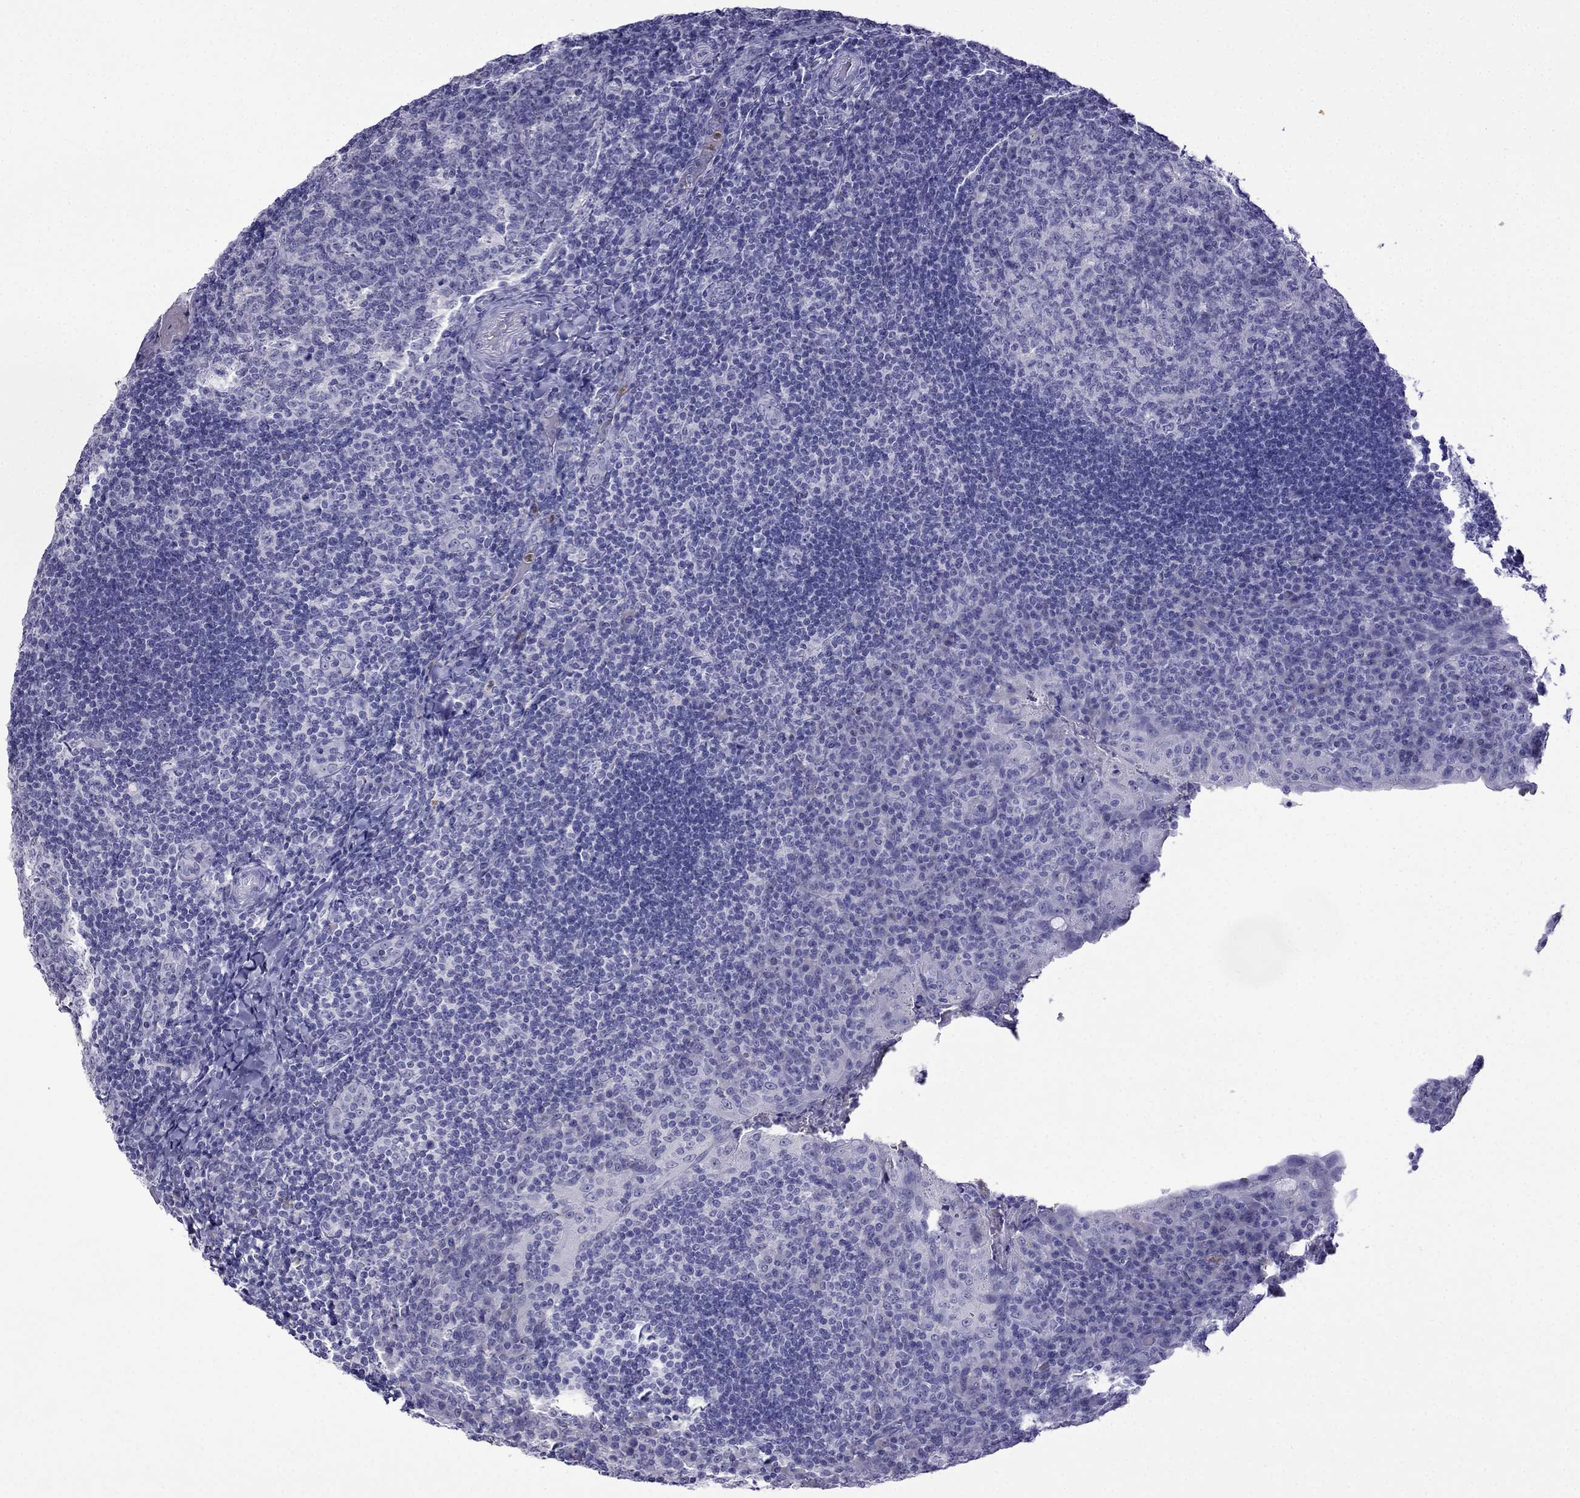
{"staining": {"intensity": "negative", "quantity": "none", "location": "none"}, "tissue": "tonsil", "cell_type": "Germinal center cells", "image_type": "normal", "snomed": [{"axis": "morphology", "description": "Normal tissue, NOS"}, {"axis": "topography", "description": "Tonsil"}], "caption": "Protein analysis of benign tonsil displays no significant expression in germinal center cells.", "gene": "CDHR4", "patient": {"sex": "male", "age": 17}}